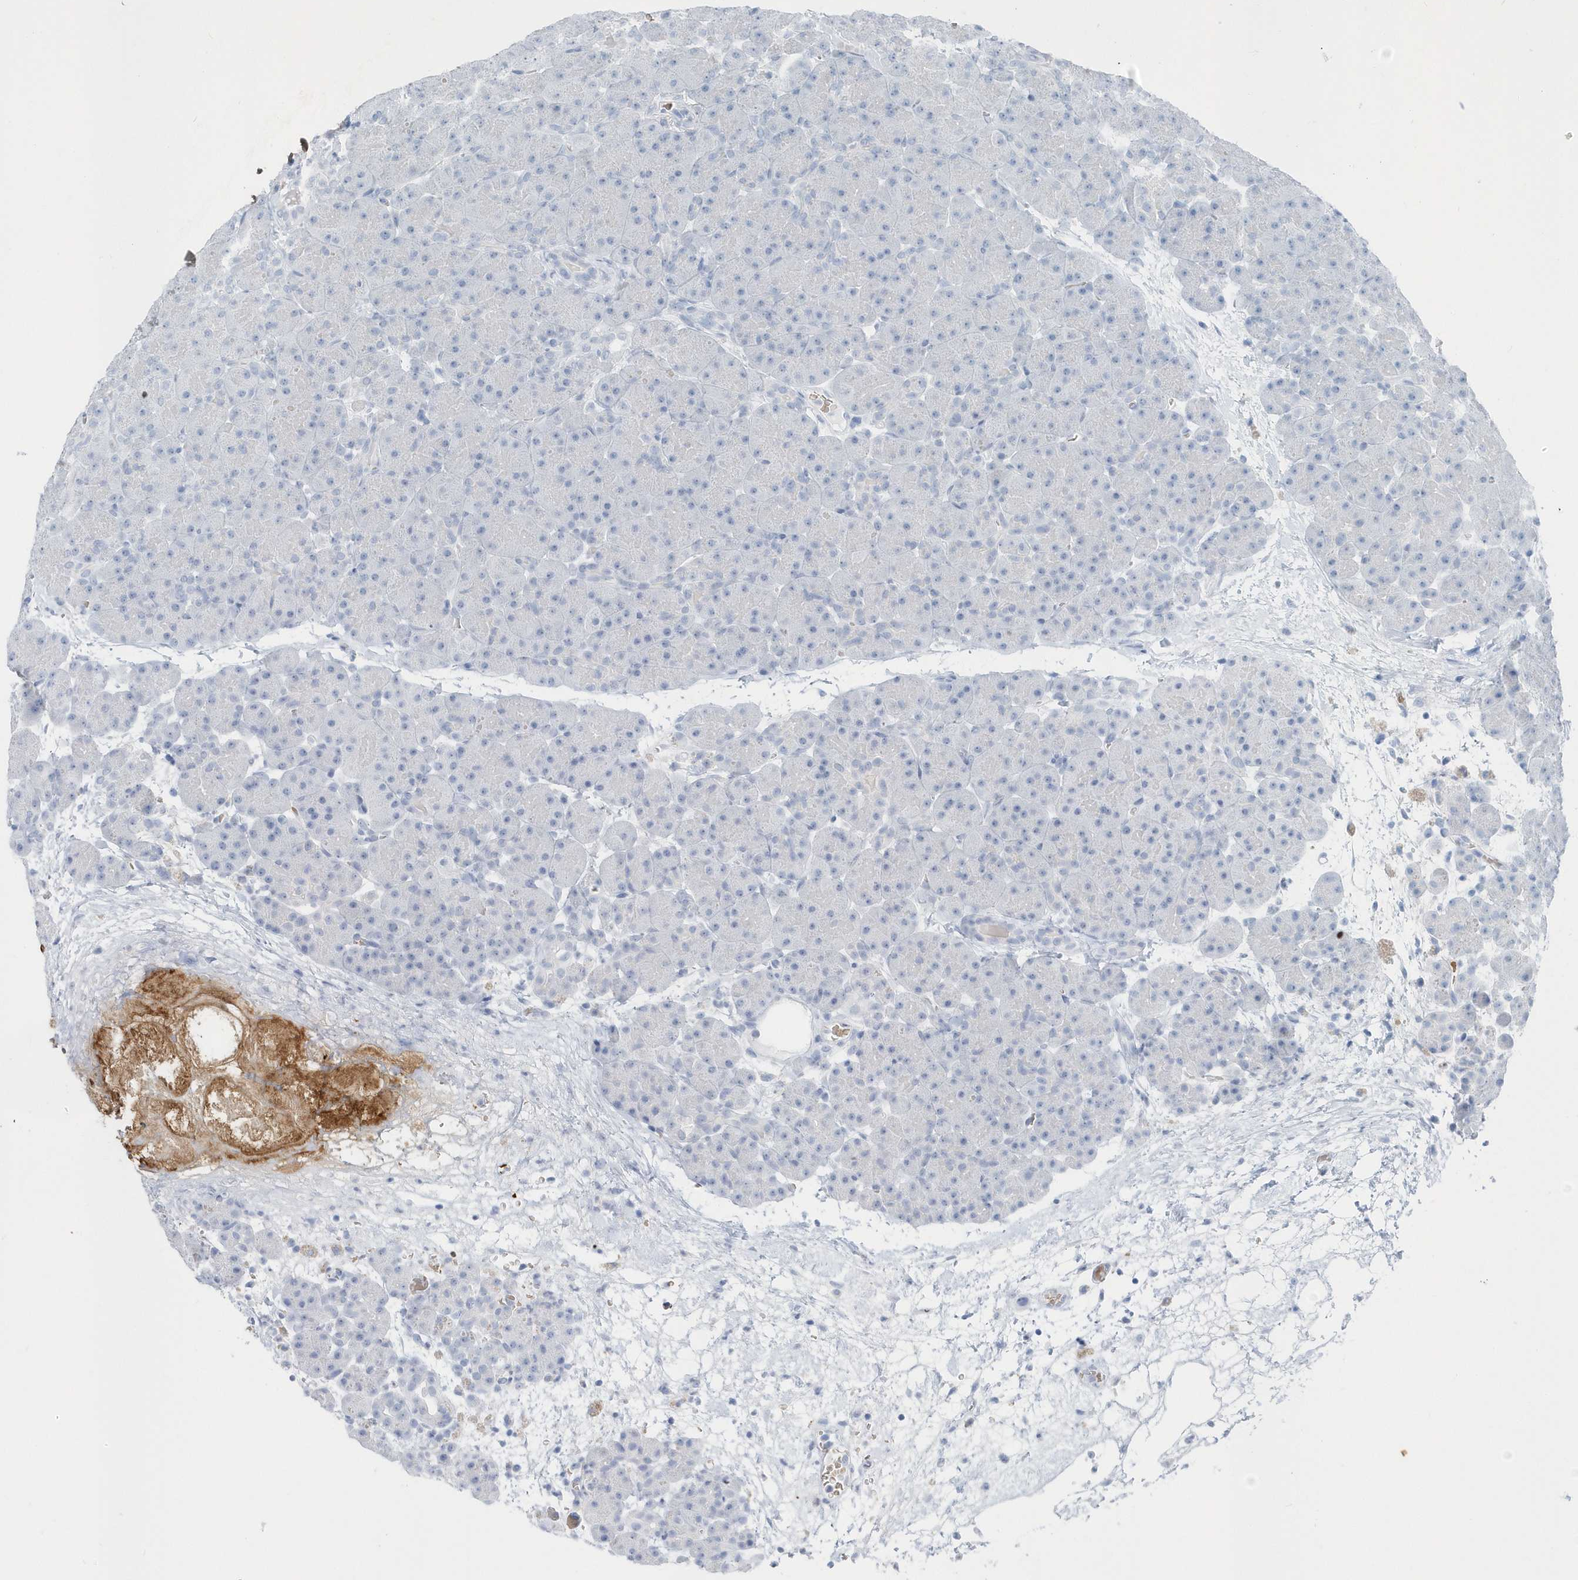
{"staining": {"intensity": "negative", "quantity": "none", "location": "none"}, "tissue": "pancreas", "cell_type": "Exocrine glandular cells", "image_type": "normal", "snomed": [{"axis": "morphology", "description": "Normal tissue, NOS"}, {"axis": "topography", "description": "Pancreas"}], "caption": "Exocrine glandular cells are negative for brown protein staining in normal pancreas. Nuclei are stained in blue.", "gene": "HBA2", "patient": {"sex": "male", "age": 66}}